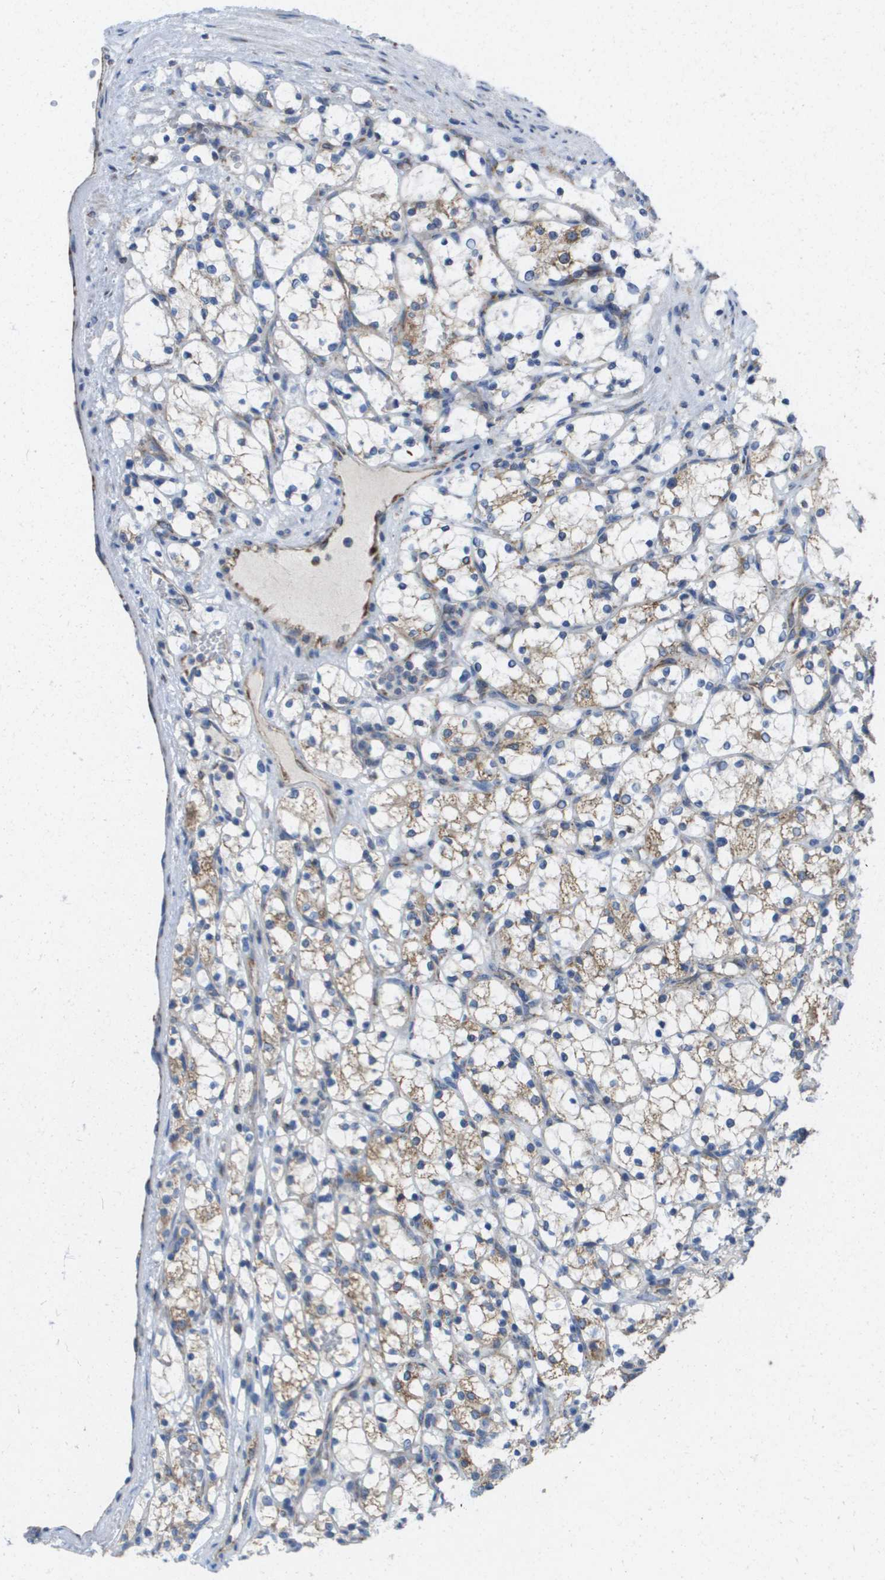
{"staining": {"intensity": "moderate", "quantity": "<25%", "location": "cytoplasmic/membranous"}, "tissue": "renal cancer", "cell_type": "Tumor cells", "image_type": "cancer", "snomed": [{"axis": "morphology", "description": "Adenocarcinoma, NOS"}, {"axis": "topography", "description": "Kidney"}], "caption": "Human renal cancer stained with a protein marker demonstrates moderate staining in tumor cells.", "gene": "FIS1", "patient": {"sex": "female", "age": 69}}